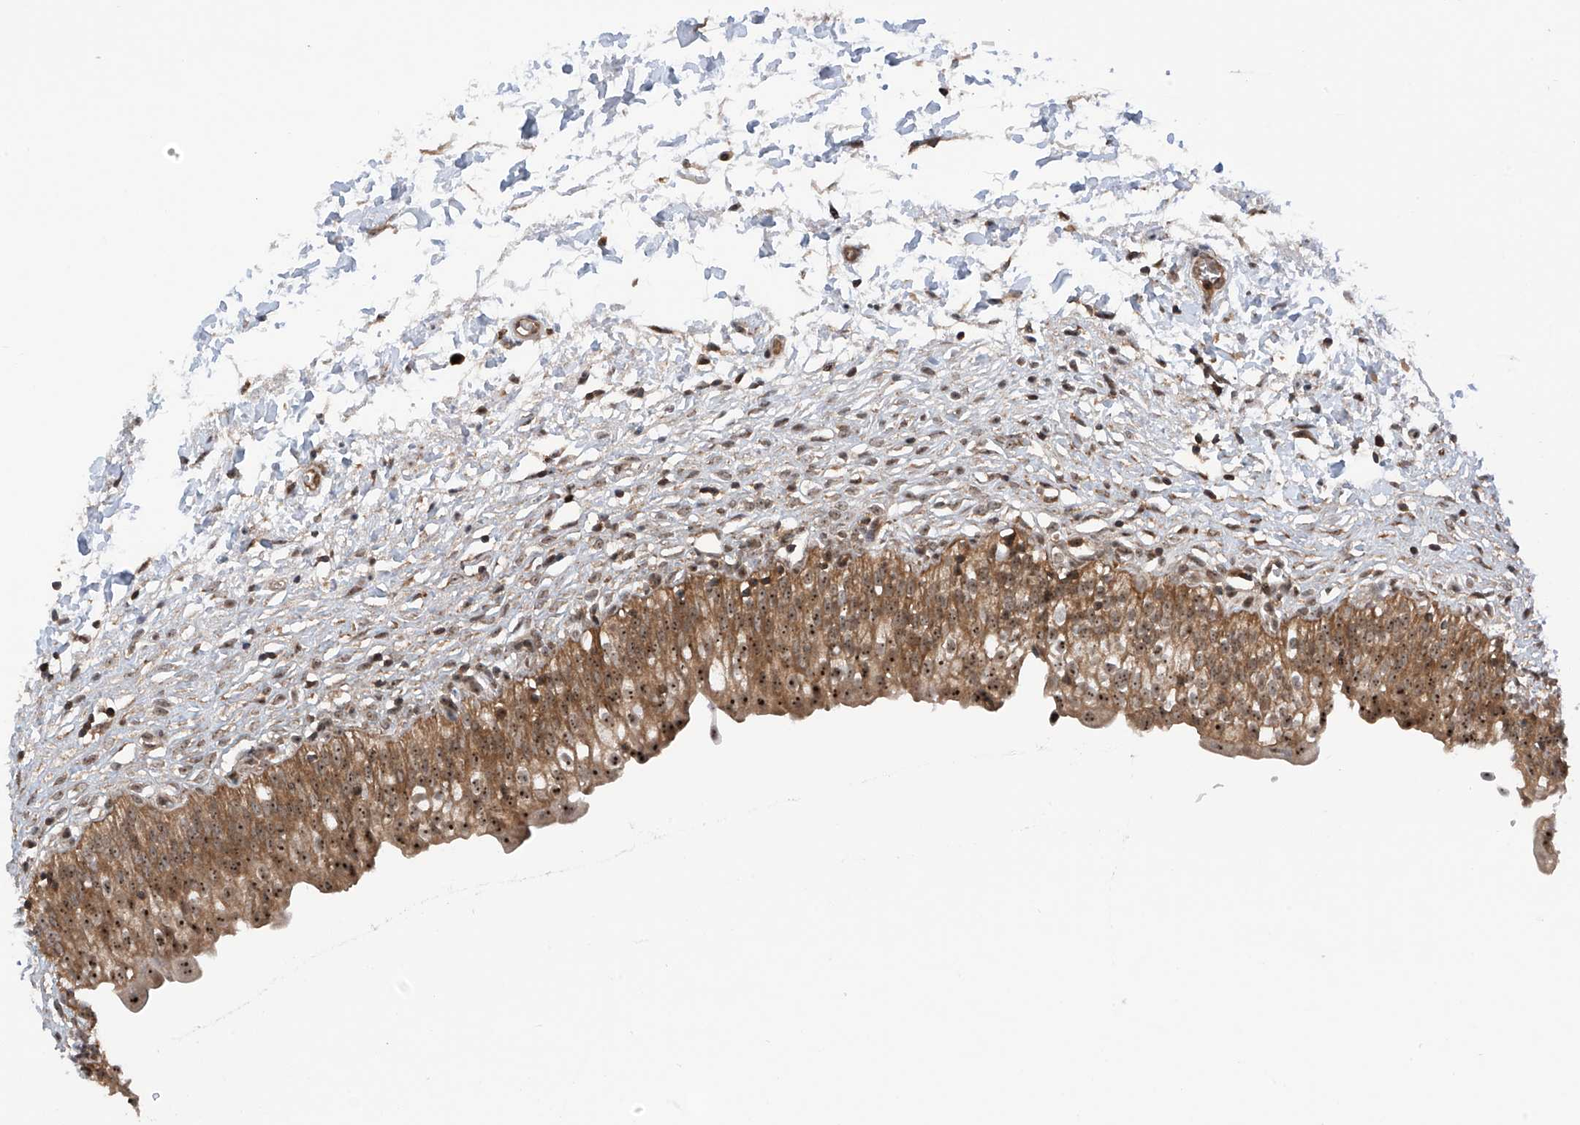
{"staining": {"intensity": "strong", "quantity": ">75%", "location": "cytoplasmic/membranous,nuclear"}, "tissue": "urinary bladder", "cell_type": "Urothelial cells", "image_type": "normal", "snomed": [{"axis": "morphology", "description": "Normal tissue, NOS"}, {"axis": "topography", "description": "Urinary bladder"}], "caption": "Urinary bladder stained with DAB IHC reveals high levels of strong cytoplasmic/membranous,nuclear positivity in about >75% of urothelial cells. Nuclei are stained in blue.", "gene": "C1orf131", "patient": {"sex": "male", "age": 55}}